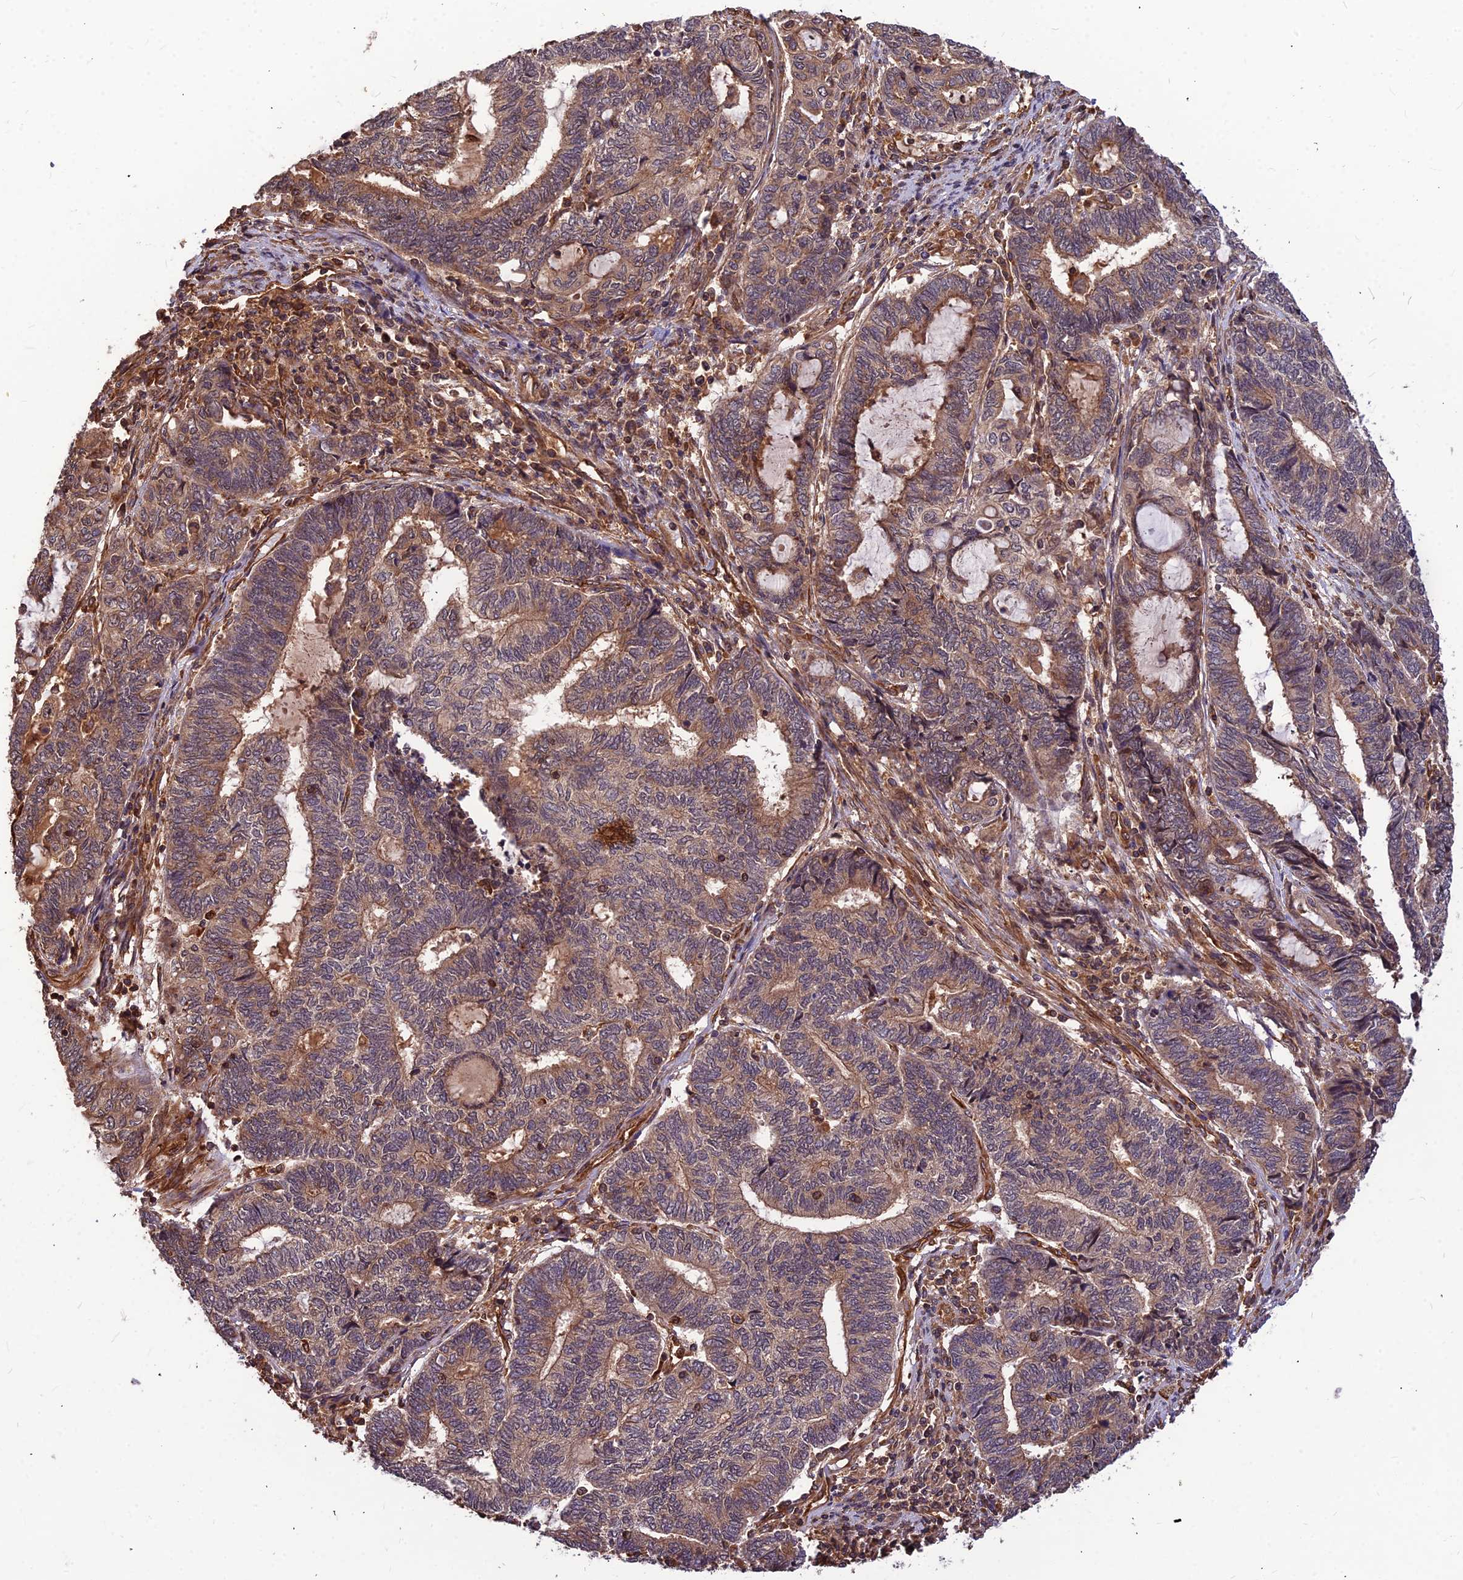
{"staining": {"intensity": "weak", "quantity": ">75%", "location": "cytoplasmic/membranous"}, "tissue": "endometrial cancer", "cell_type": "Tumor cells", "image_type": "cancer", "snomed": [{"axis": "morphology", "description": "Adenocarcinoma, NOS"}, {"axis": "topography", "description": "Uterus"}, {"axis": "topography", "description": "Endometrium"}], "caption": "Endometrial cancer (adenocarcinoma) stained with DAB IHC displays low levels of weak cytoplasmic/membranous positivity in about >75% of tumor cells. Using DAB (3,3'-diaminobenzidine) (brown) and hematoxylin (blue) stains, captured at high magnification using brightfield microscopy.", "gene": "ZNF467", "patient": {"sex": "female", "age": 70}}